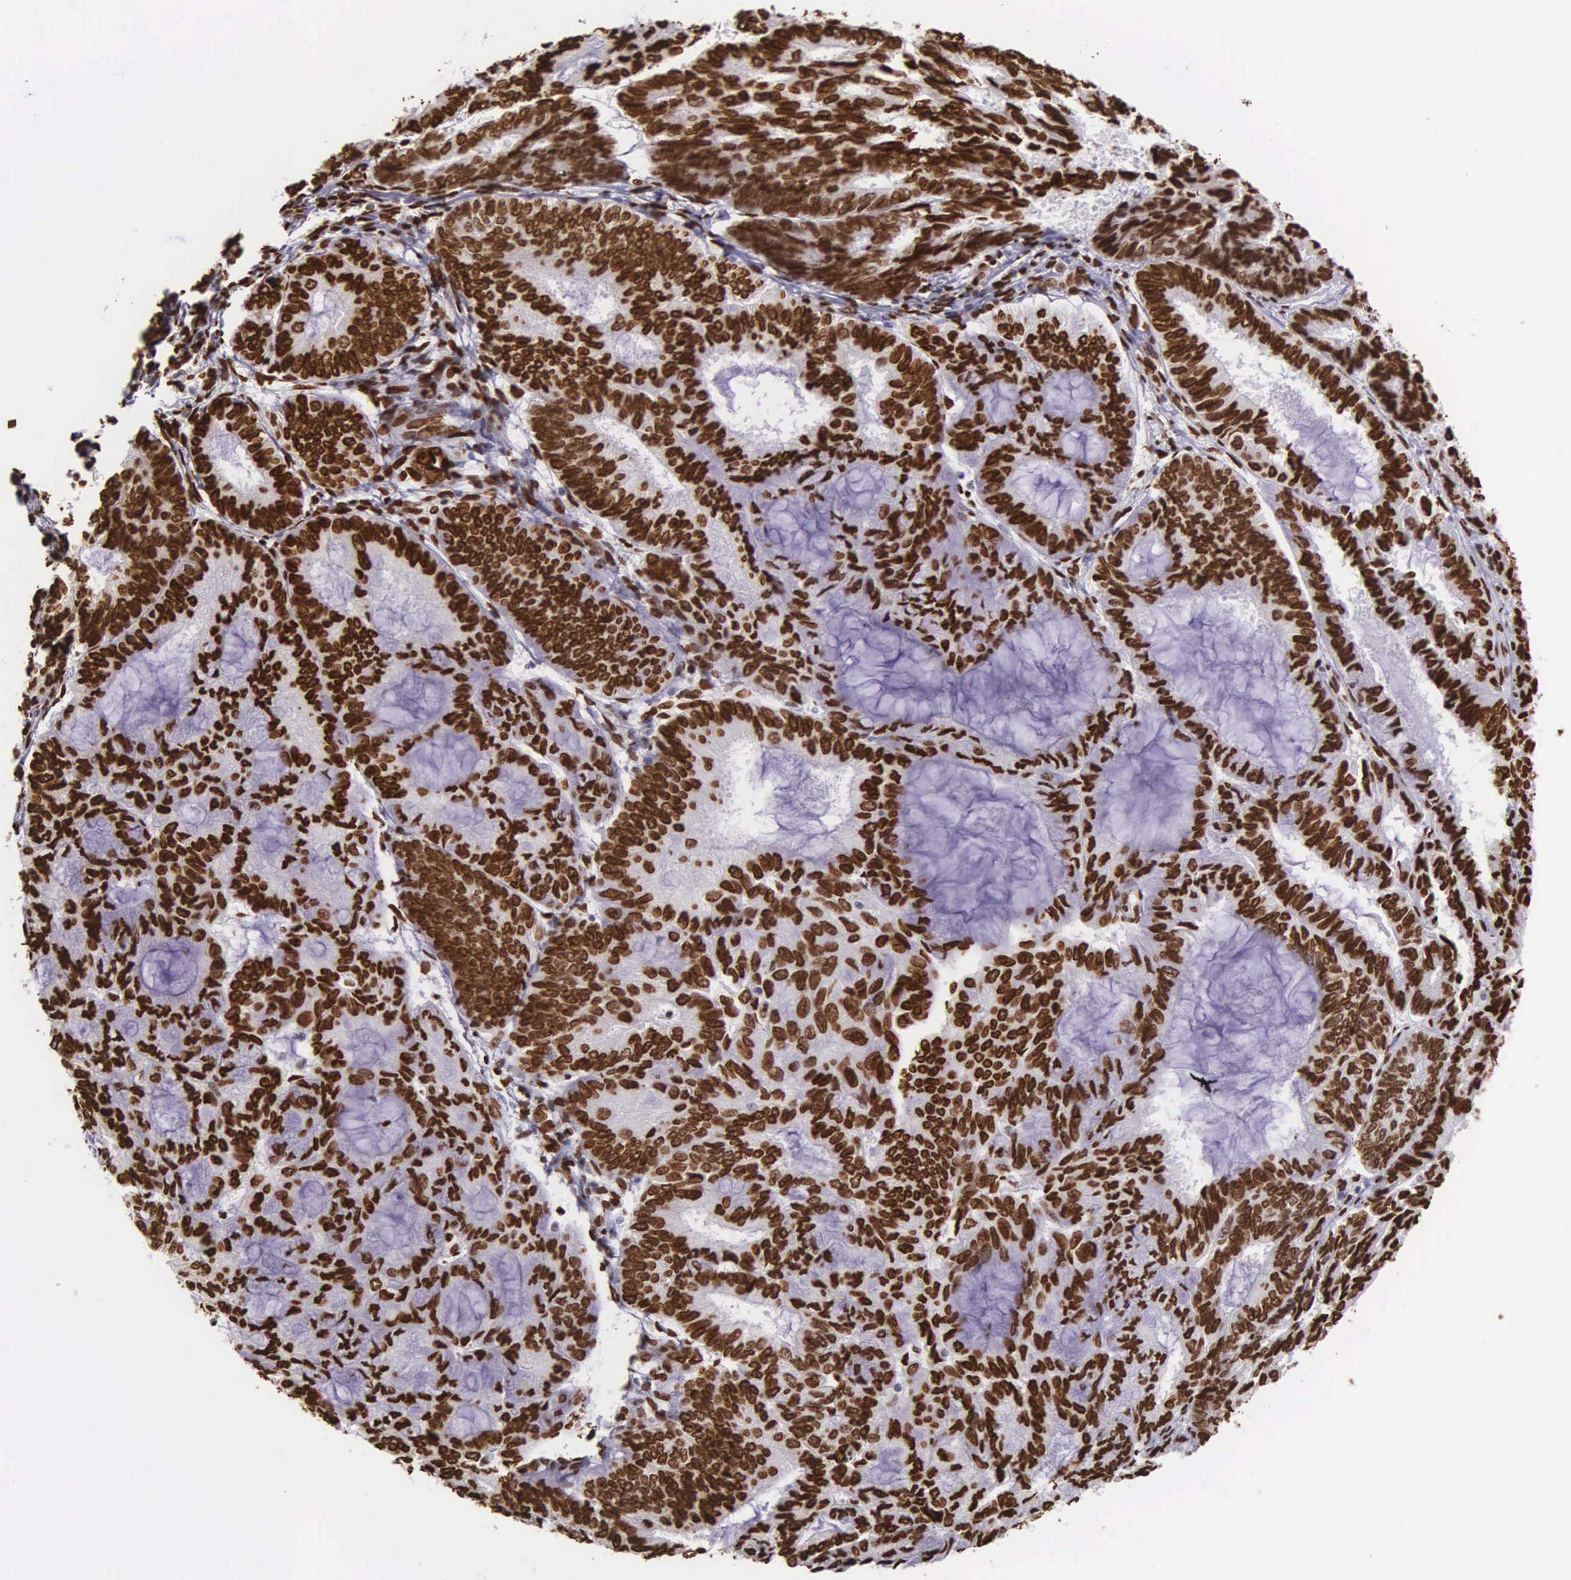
{"staining": {"intensity": "strong", "quantity": ">75%", "location": "nuclear"}, "tissue": "endometrial cancer", "cell_type": "Tumor cells", "image_type": "cancer", "snomed": [{"axis": "morphology", "description": "Adenocarcinoma, NOS"}, {"axis": "topography", "description": "Endometrium"}], "caption": "Immunohistochemistry (IHC) staining of endometrial cancer, which displays high levels of strong nuclear expression in about >75% of tumor cells indicating strong nuclear protein expression. The staining was performed using DAB (brown) for protein detection and nuclei were counterstained in hematoxylin (blue).", "gene": "H1-0", "patient": {"sex": "female", "age": 59}}